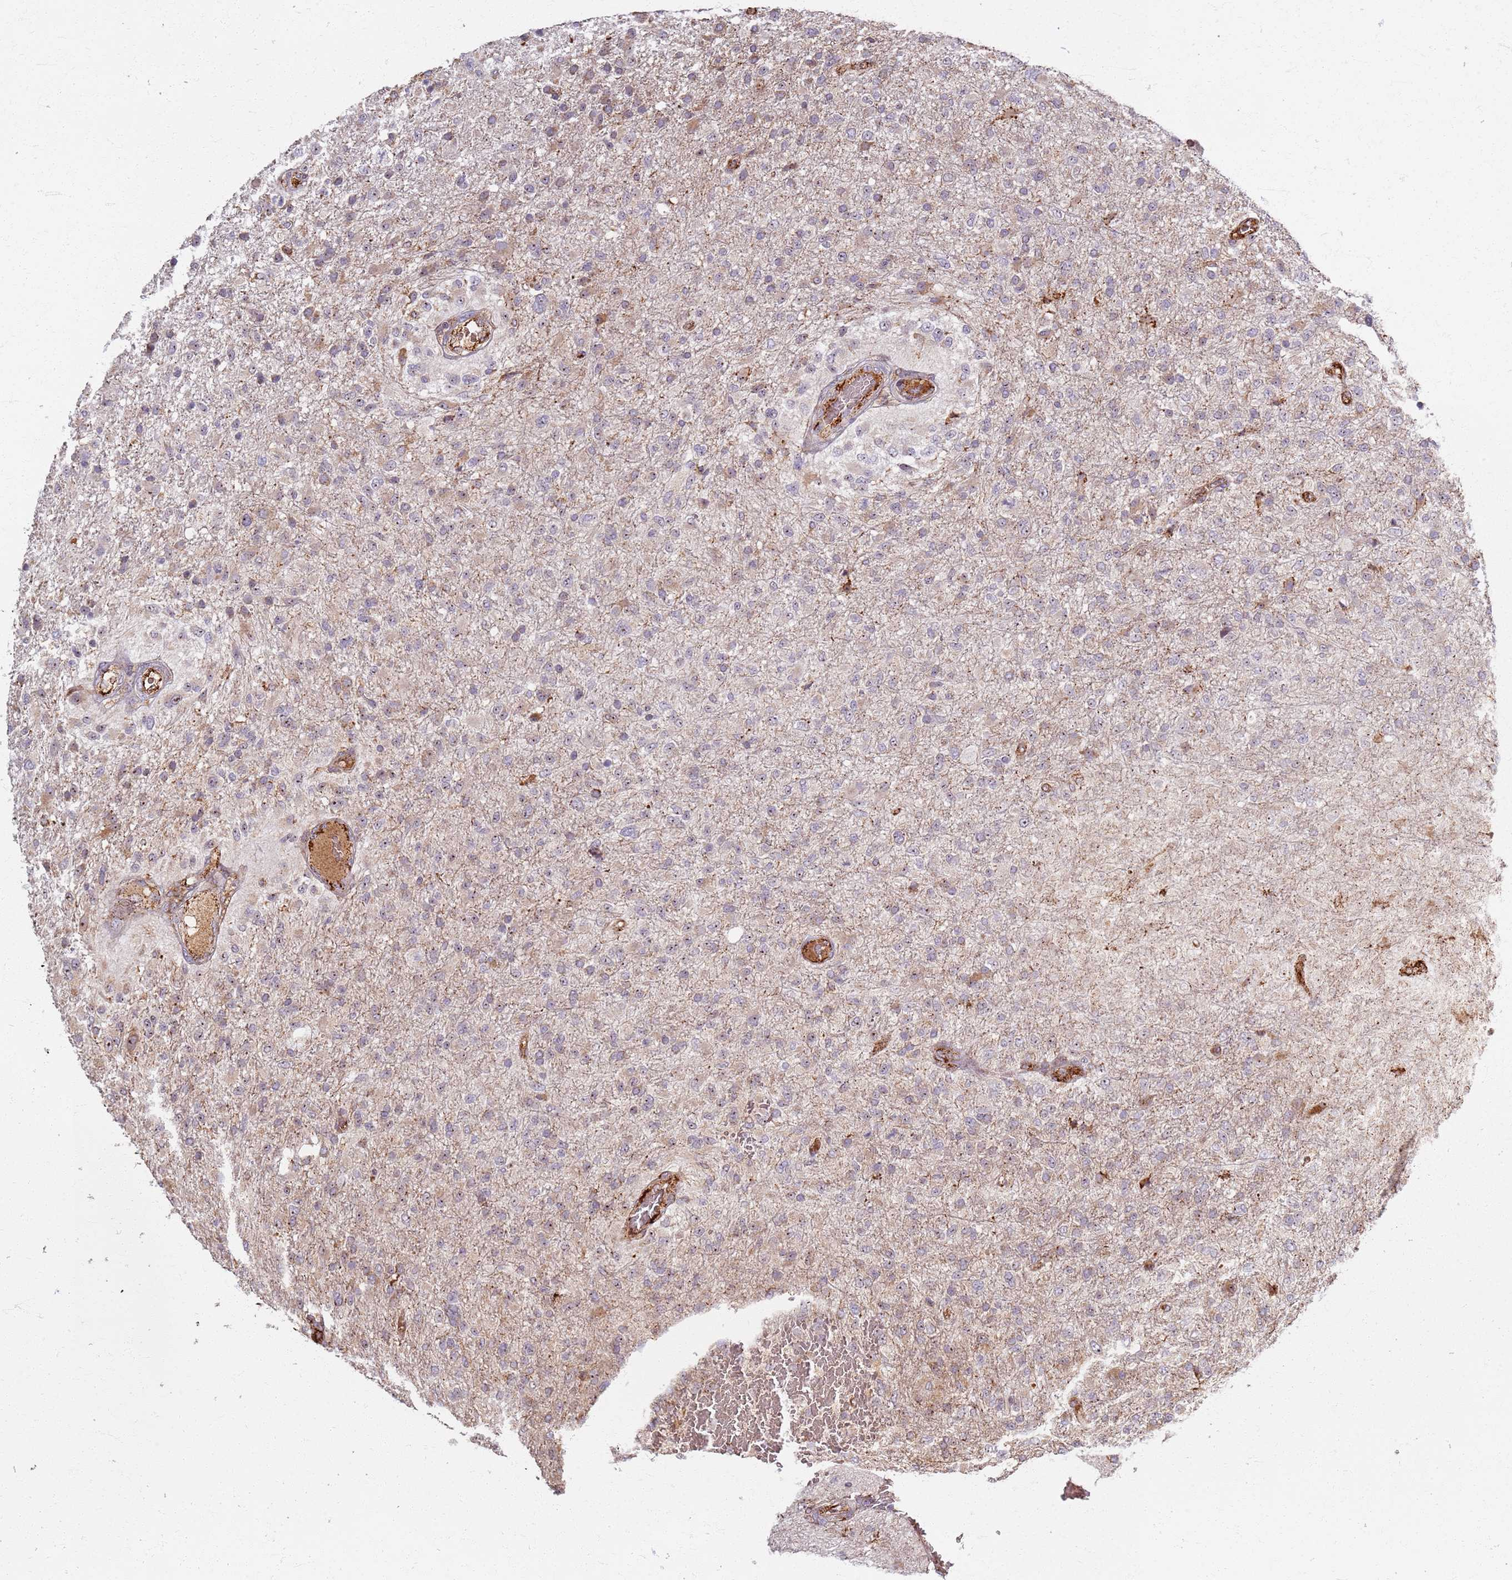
{"staining": {"intensity": "weak", "quantity": "25%-75%", "location": "cytoplasmic/membranous,nuclear"}, "tissue": "glioma", "cell_type": "Tumor cells", "image_type": "cancer", "snomed": [{"axis": "morphology", "description": "Glioma, malignant, High grade"}, {"axis": "topography", "description": "Brain"}], "caption": "A low amount of weak cytoplasmic/membranous and nuclear staining is seen in approximately 25%-75% of tumor cells in glioma tissue.", "gene": "KRI1", "patient": {"sex": "female", "age": 74}}